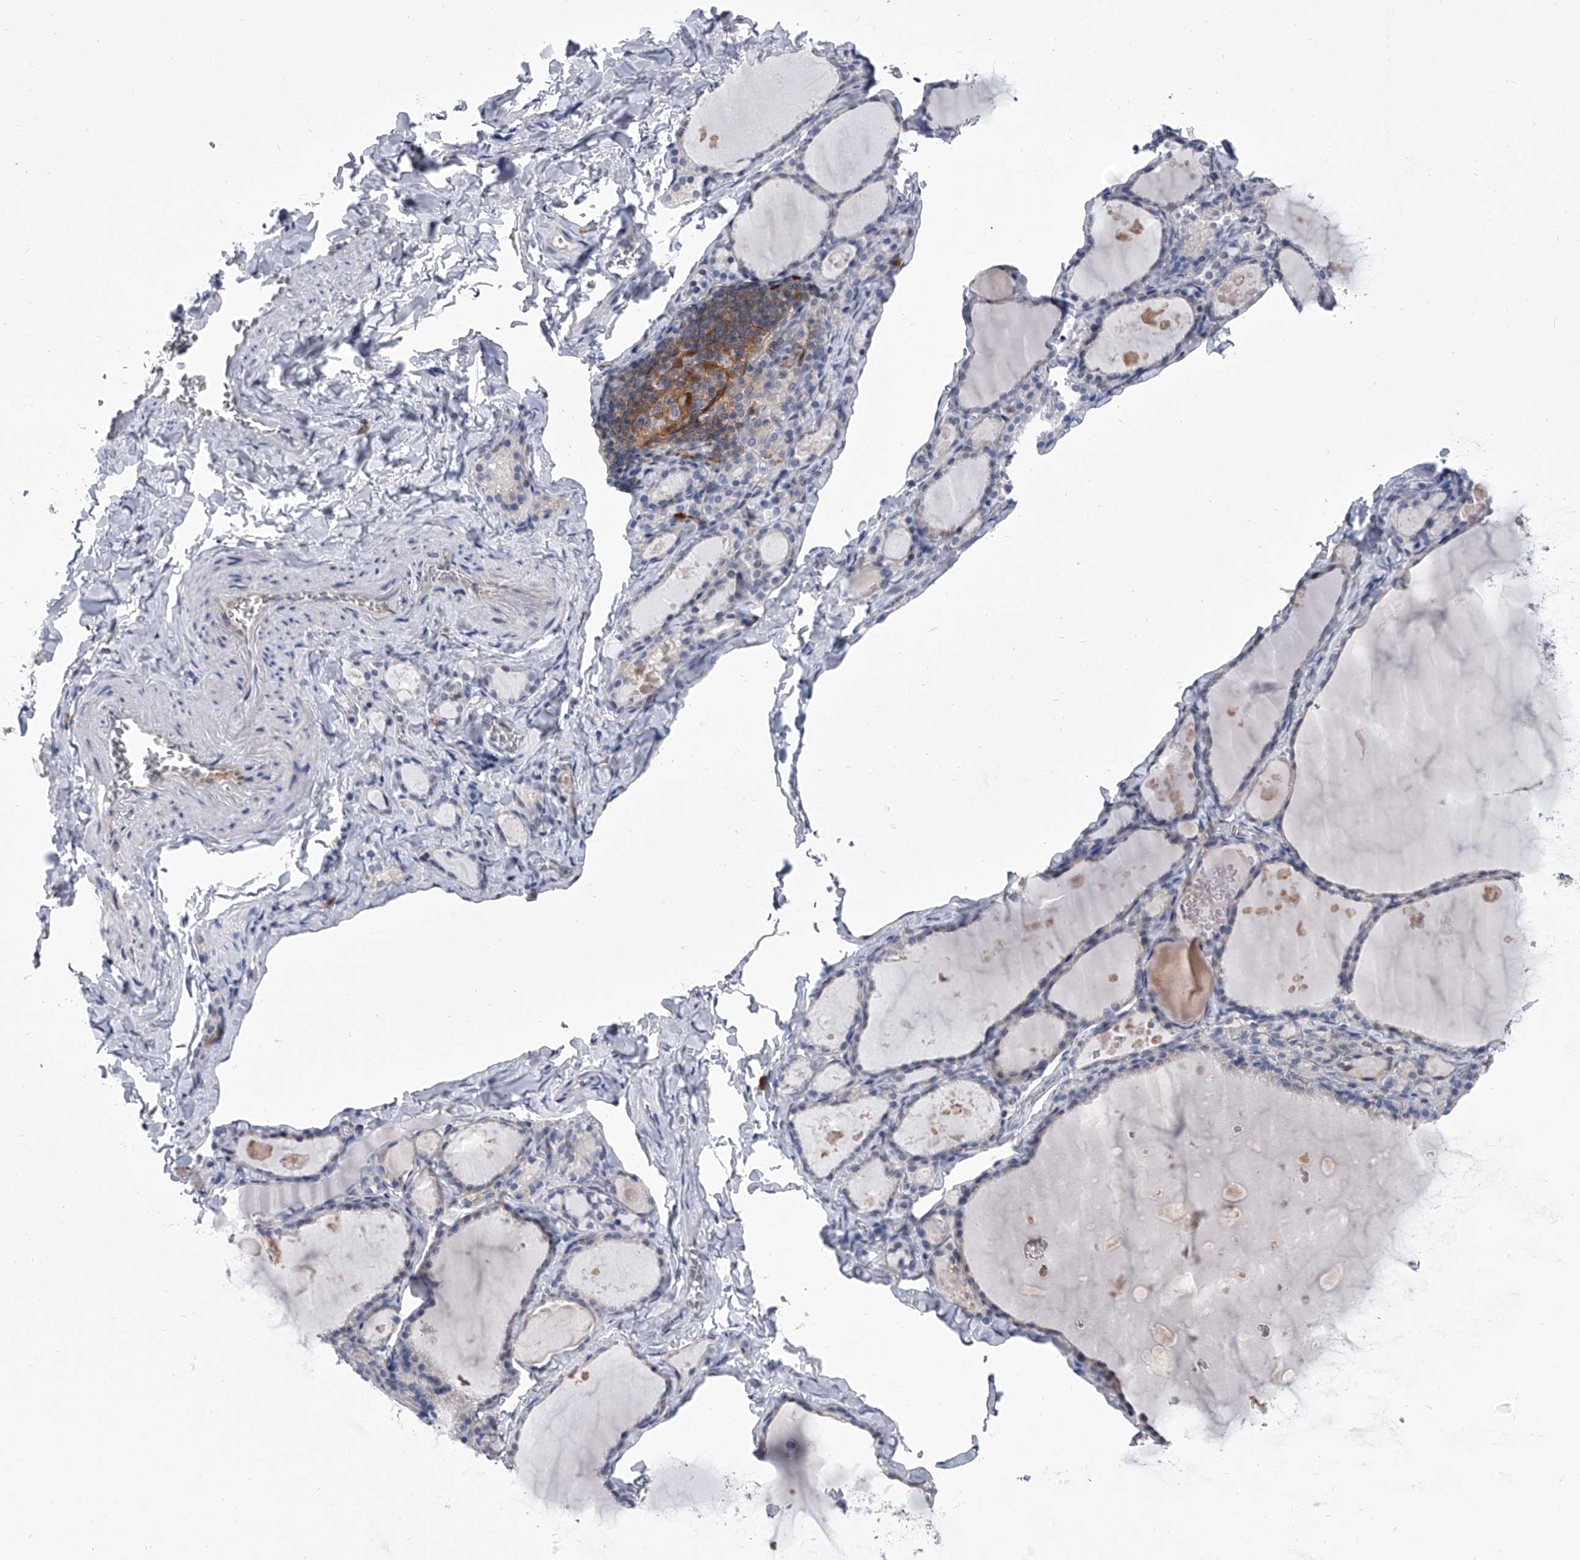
{"staining": {"intensity": "negative", "quantity": "none", "location": "none"}, "tissue": "thyroid gland", "cell_type": "Glandular cells", "image_type": "normal", "snomed": [{"axis": "morphology", "description": "Normal tissue, NOS"}, {"axis": "topography", "description": "Thyroid gland"}], "caption": "IHC of unremarkable human thyroid gland exhibits no staining in glandular cells.", "gene": "SERPINB9", "patient": {"sex": "male", "age": 56}}